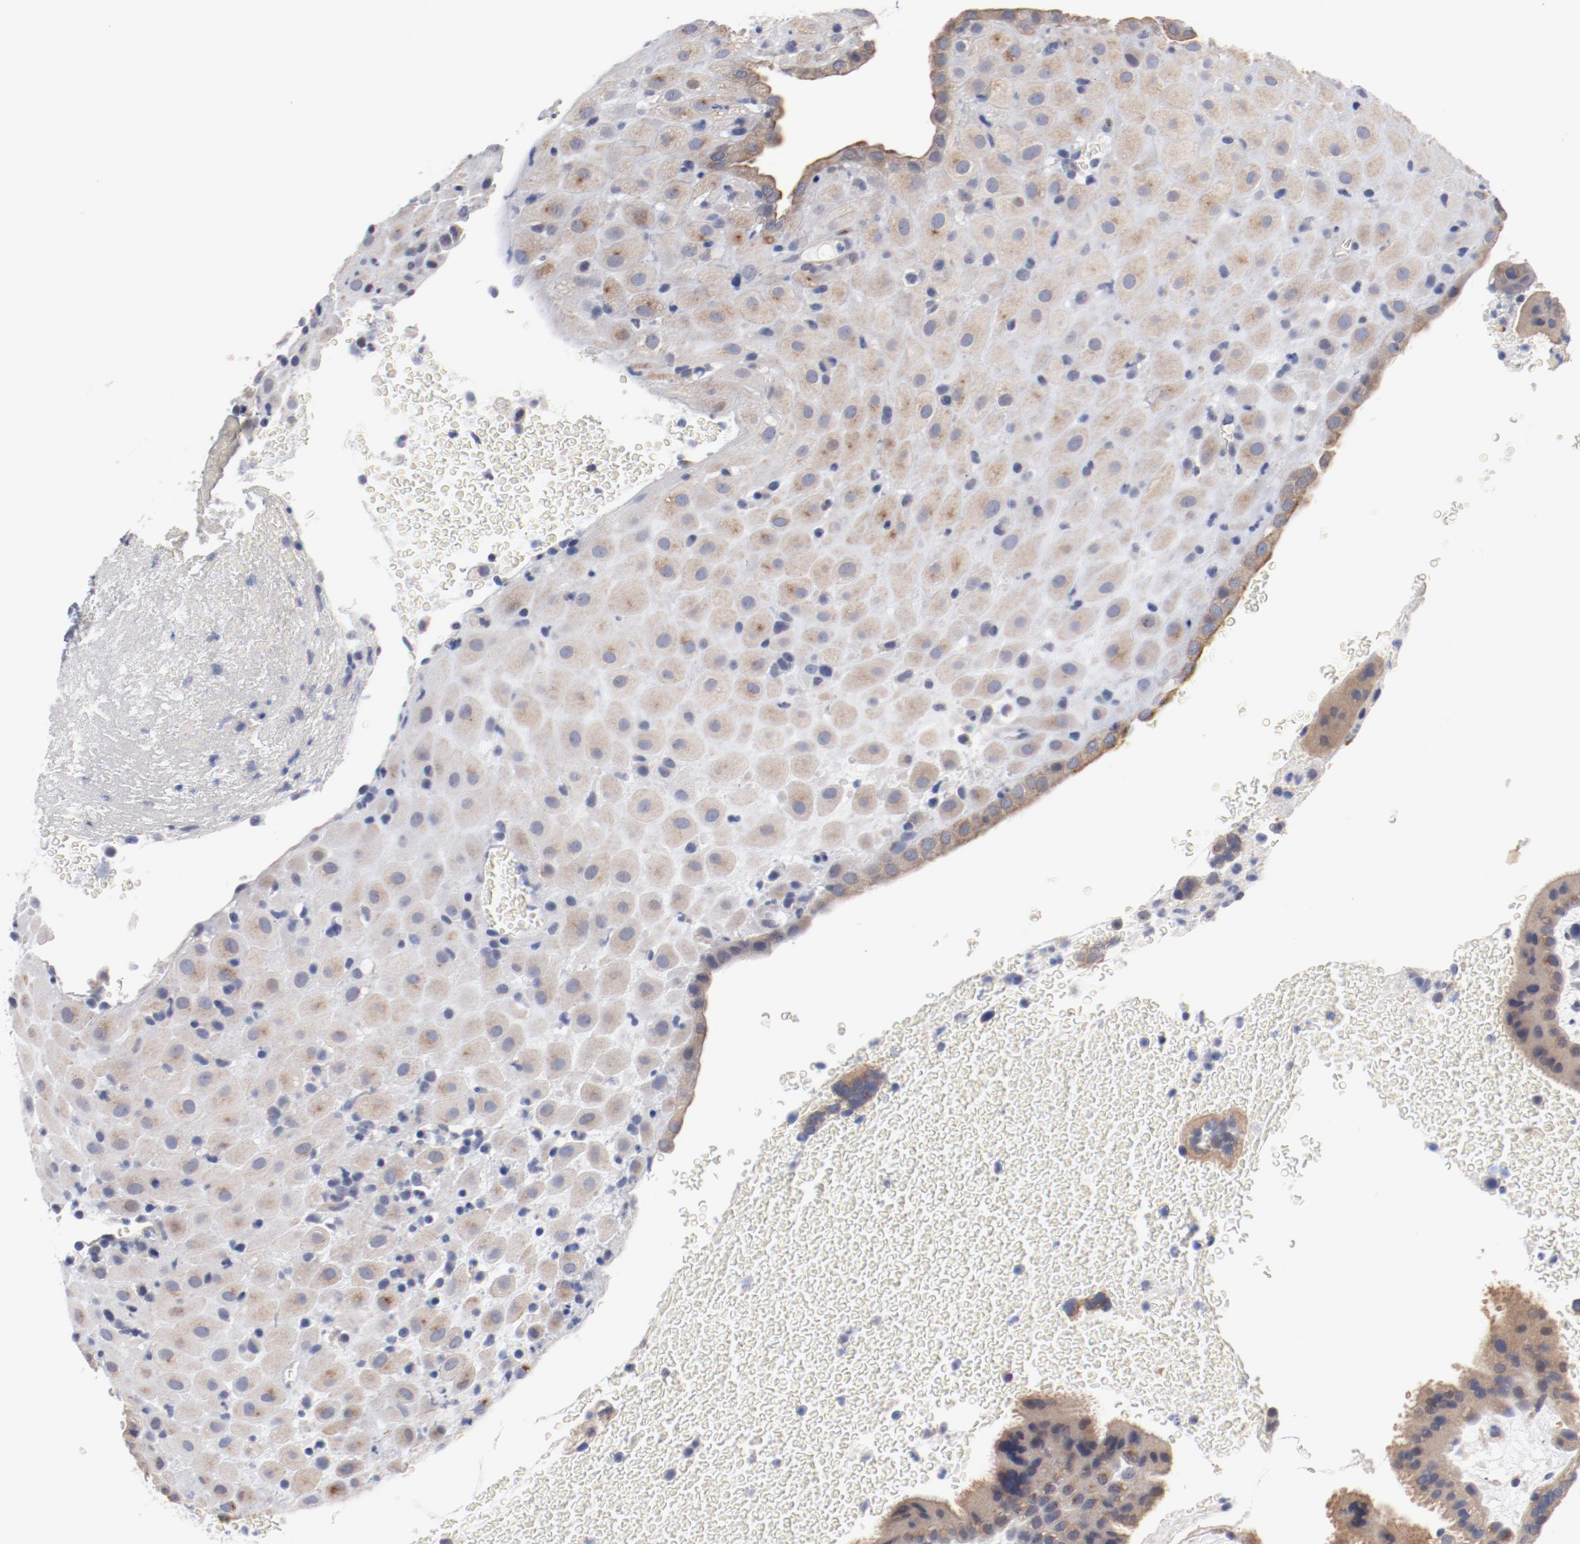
{"staining": {"intensity": "weak", "quantity": "25%-75%", "location": "cytoplasmic/membranous"}, "tissue": "placenta", "cell_type": "Decidual cells", "image_type": "normal", "snomed": [{"axis": "morphology", "description": "Normal tissue, NOS"}, {"axis": "topography", "description": "Placenta"}], "caption": "An image of placenta stained for a protein displays weak cytoplasmic/membranous brown staining in decidual cells.", "gene": "GPR143", "patient": {"sex": "female", "age": 19}}